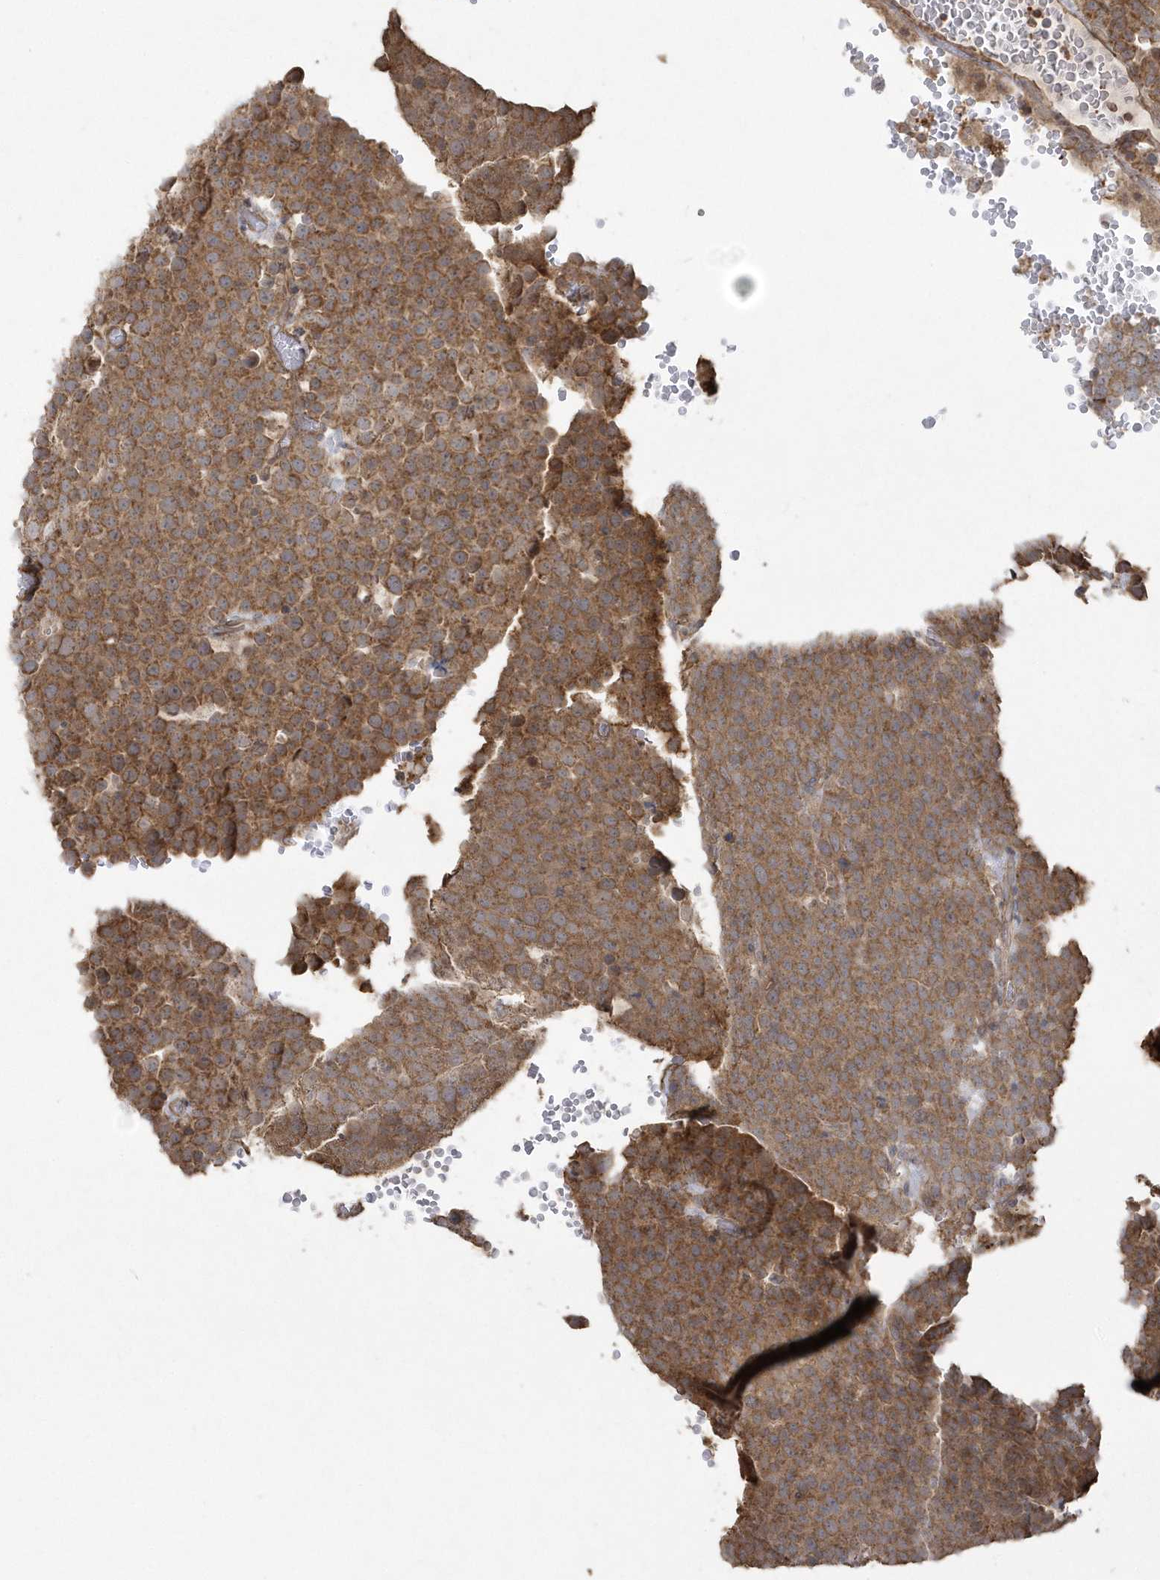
{"staining": {"intensity": "moderate", "quantity": ">75%", "location": "cytoplasmic/membranous"}, "tissue": "testis cancer", "cell_type": "Tumor cells", "image_type": "cancer", "snomed": [{"axis": "morphology", "description": "Seminoma, NOS"}, {"axis": "topography", "description": "Testis"}], "caption": "DAB (3,3'-diaminobenzidine) immunohistochemical staining of human testis cancer (seminoma) demonstrates moderate cytoplasmic/membranous protein expression in approximately >75% of tumor cells. The staining is performed using DAB brown chromogen to label protein expression. The nuclei are counter-stained blue using hematoxylin.", "gene": "ARMC8", "patient": {"sex": "male", "age": 71}}